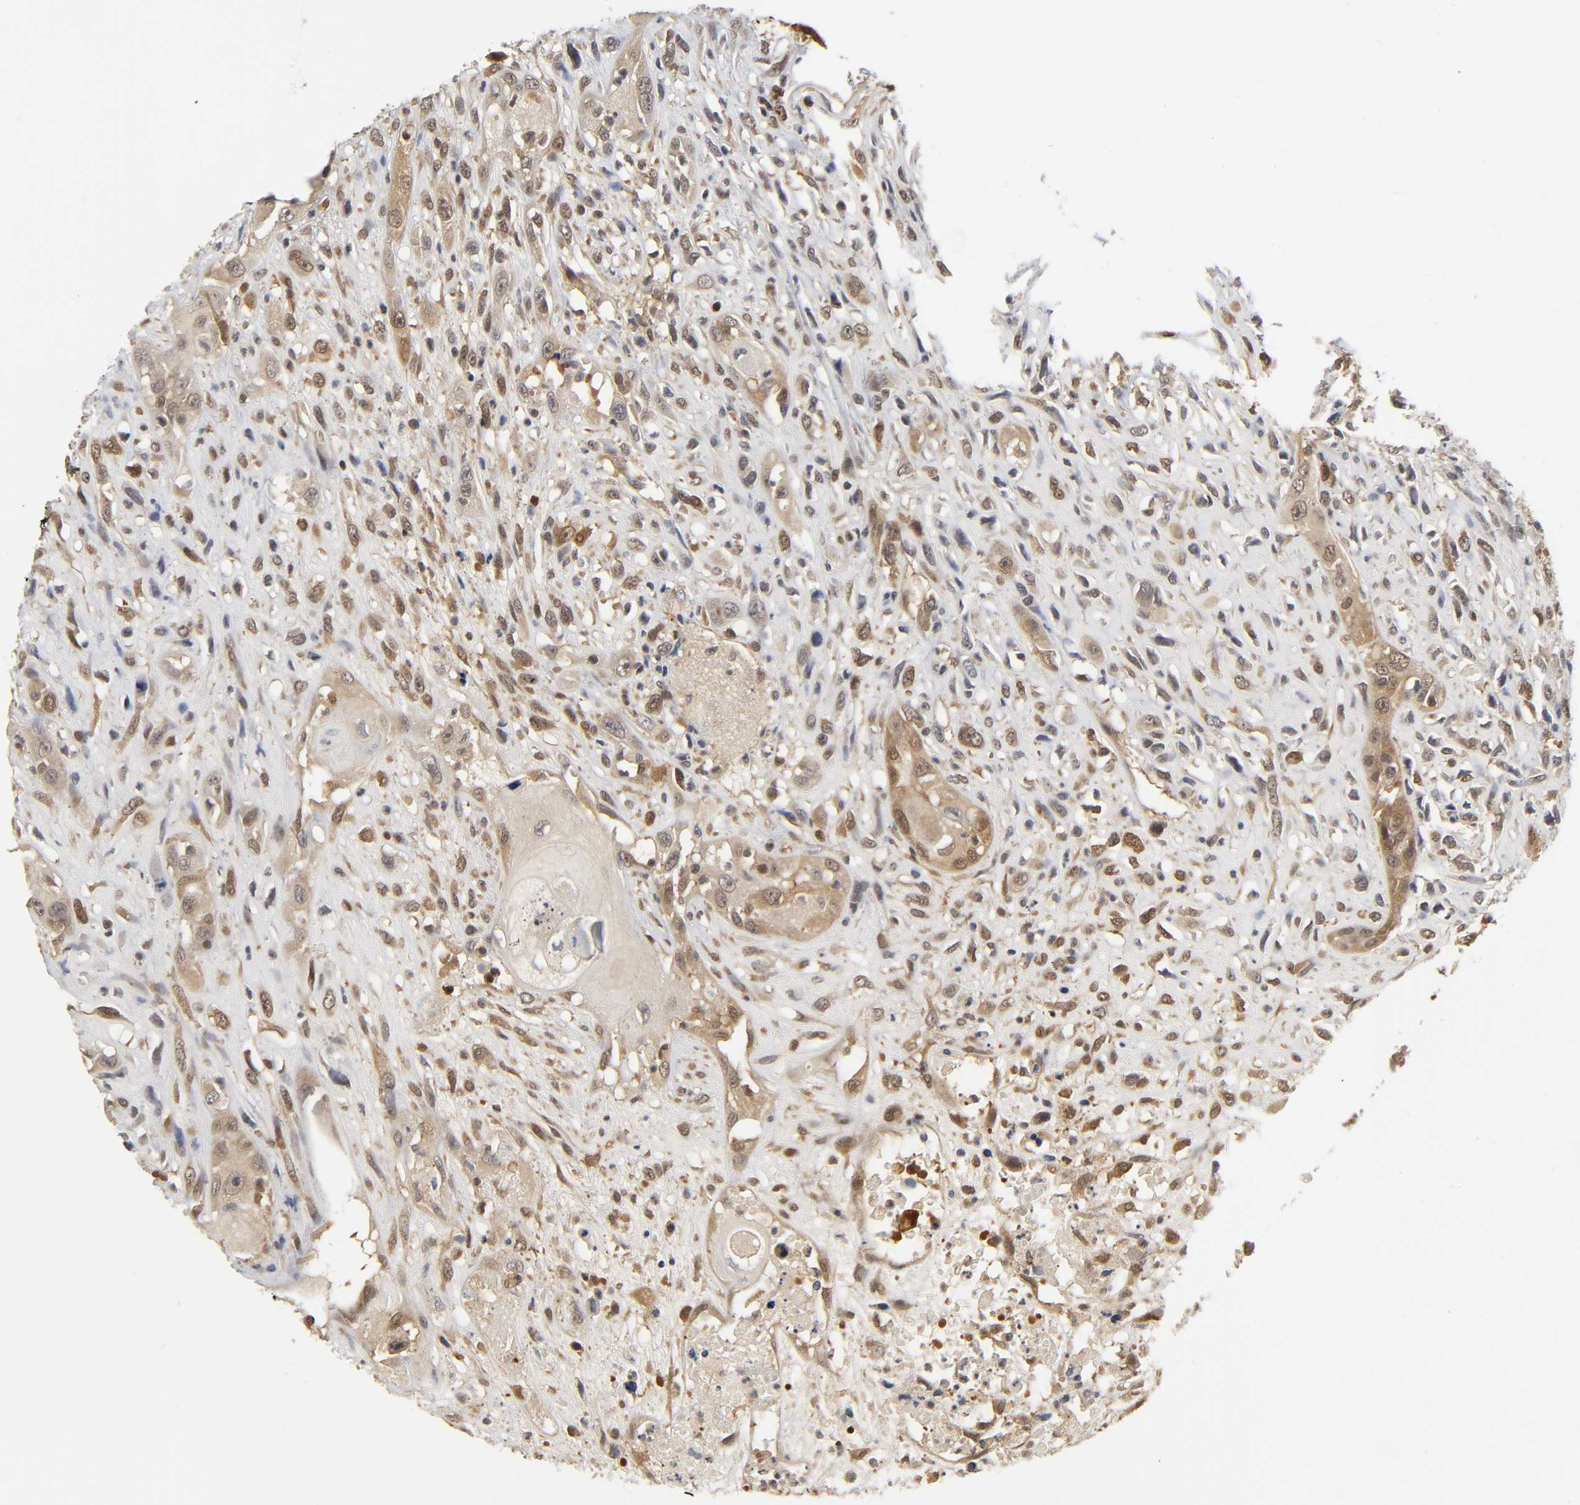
{"staining": {"intensity": "moderate", "quantity": ">75%", "location": "cytoplasmic/membranous,nuclear"}, "tissue": "head and neck cancer", "cell_type": "Tumor cells", "image_type": "cancer", "snomed": [{"axis": "morphology", "description": "Necrosis, NOS"}, {"axis": "morphology", "description": "Neoplasm, malignant, NOS"}, {"axis": "topography", "description": "Salivary gland"}, {"axis": "topography", "description": "Head-Neck"}], "caption": "Malignant neoplasm (head and neck) tissue displays moderate cytoplasmic/membranous and nuclear staining in about >75% of tumor cells, visualized by immunohistochemistry. (DAB (3,3'-diaminobenzidine) = brown stain, brightfield microscopy at high magnification).", "gene": "PARK7", "patient": {"sex": "male", "age": 43}}